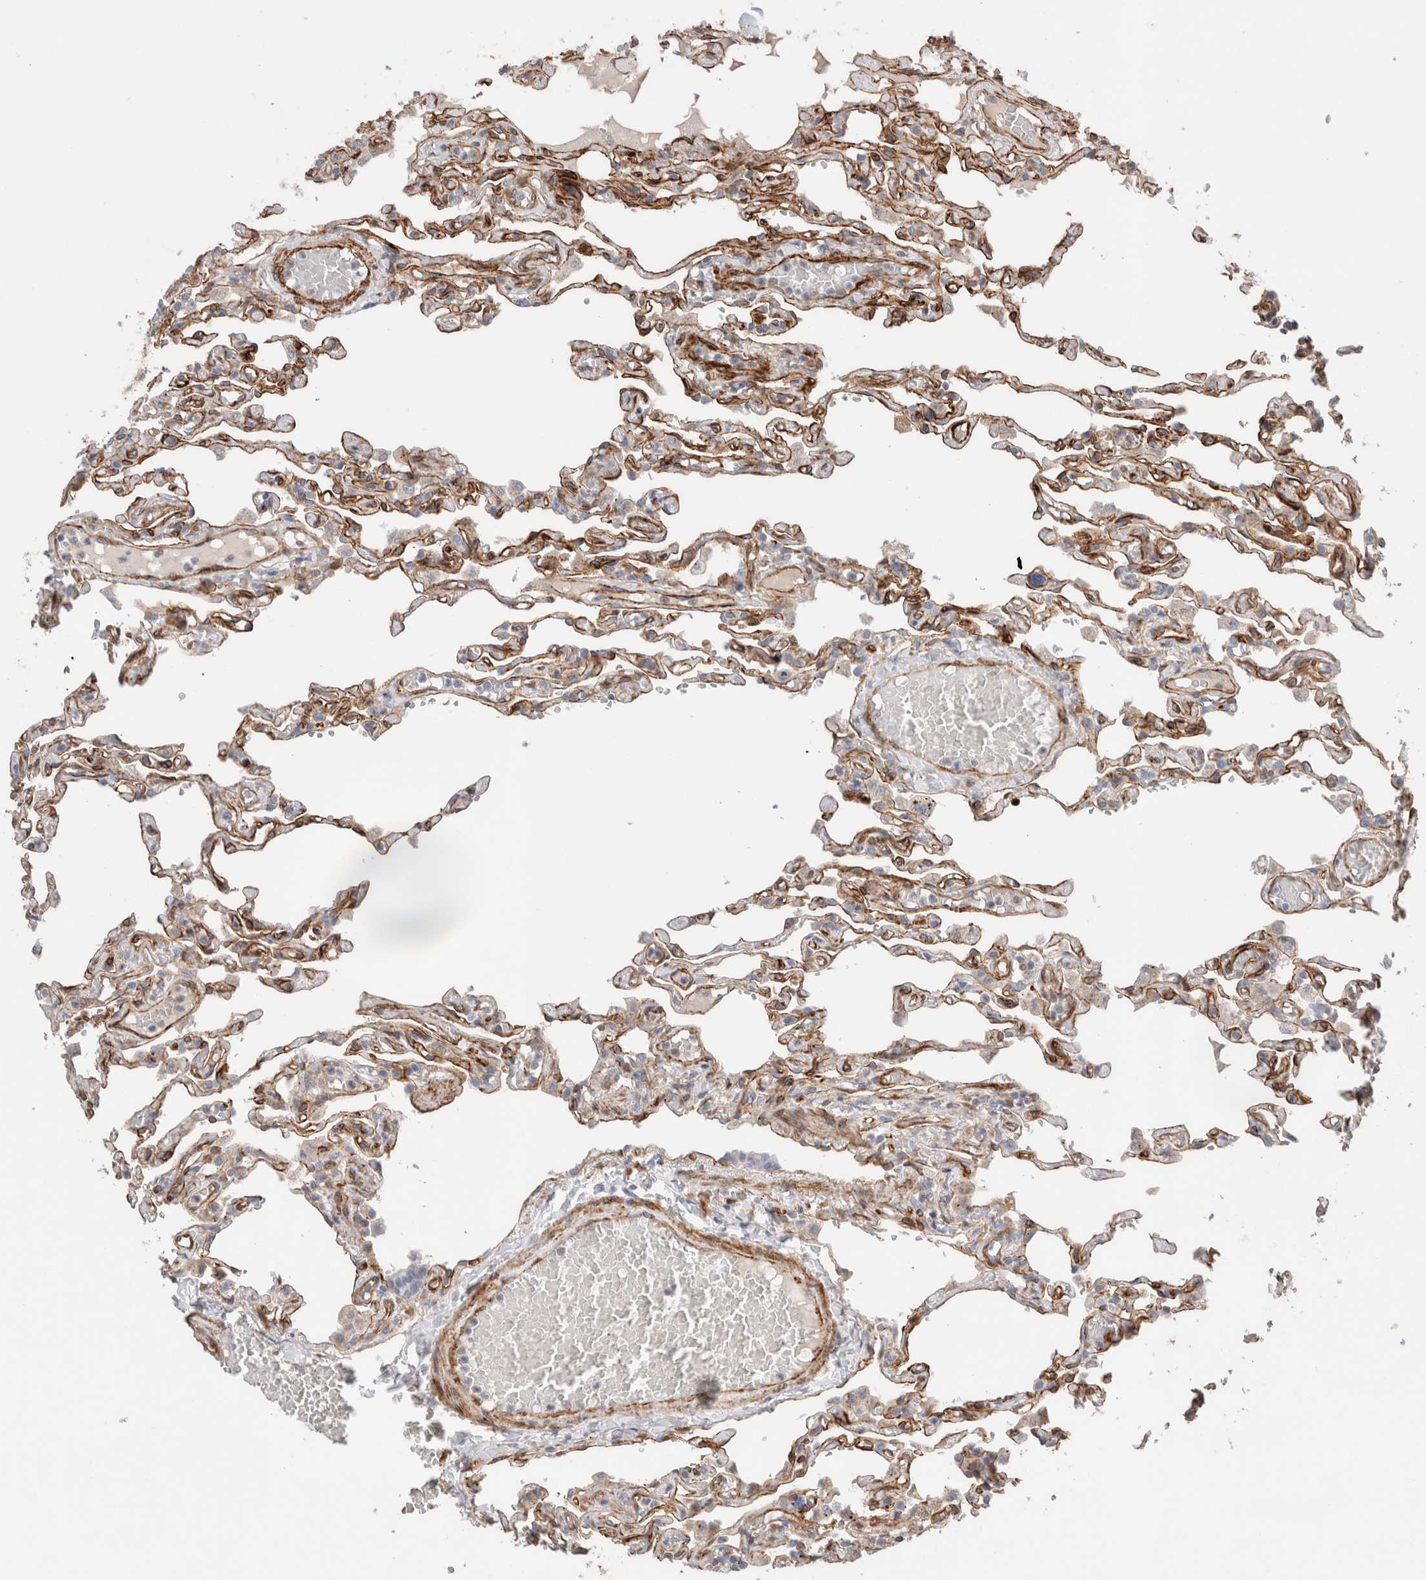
{"staining": {"intensity": "moderate", "quantity": "25%-75%", "location": "cytoplasmic/membranous"}, "tissue": "lung", "cell_type": "Alveolar cells", "image_type": "normal", "snomed": [{"axis": "morphology", "description": "Normal tissue, NOS"}, {"axis": "topography", "description": "Lung"}], "caption": "High-magnification brightfield microscopy of unremarkable lung stained with DAB (3,3'-diaminobenzidine) (brown) and counterstained with hematoxylin (blue). alveolar cells exhibit moderate cytoplasmic/membranous expression is appreciated in approximately25%-75% of cells. The protein of interest is shown in brown color, while the nuclei are stained blue.", "gene": "RAB32", "patient": {"sex": "male", "age": 21}}